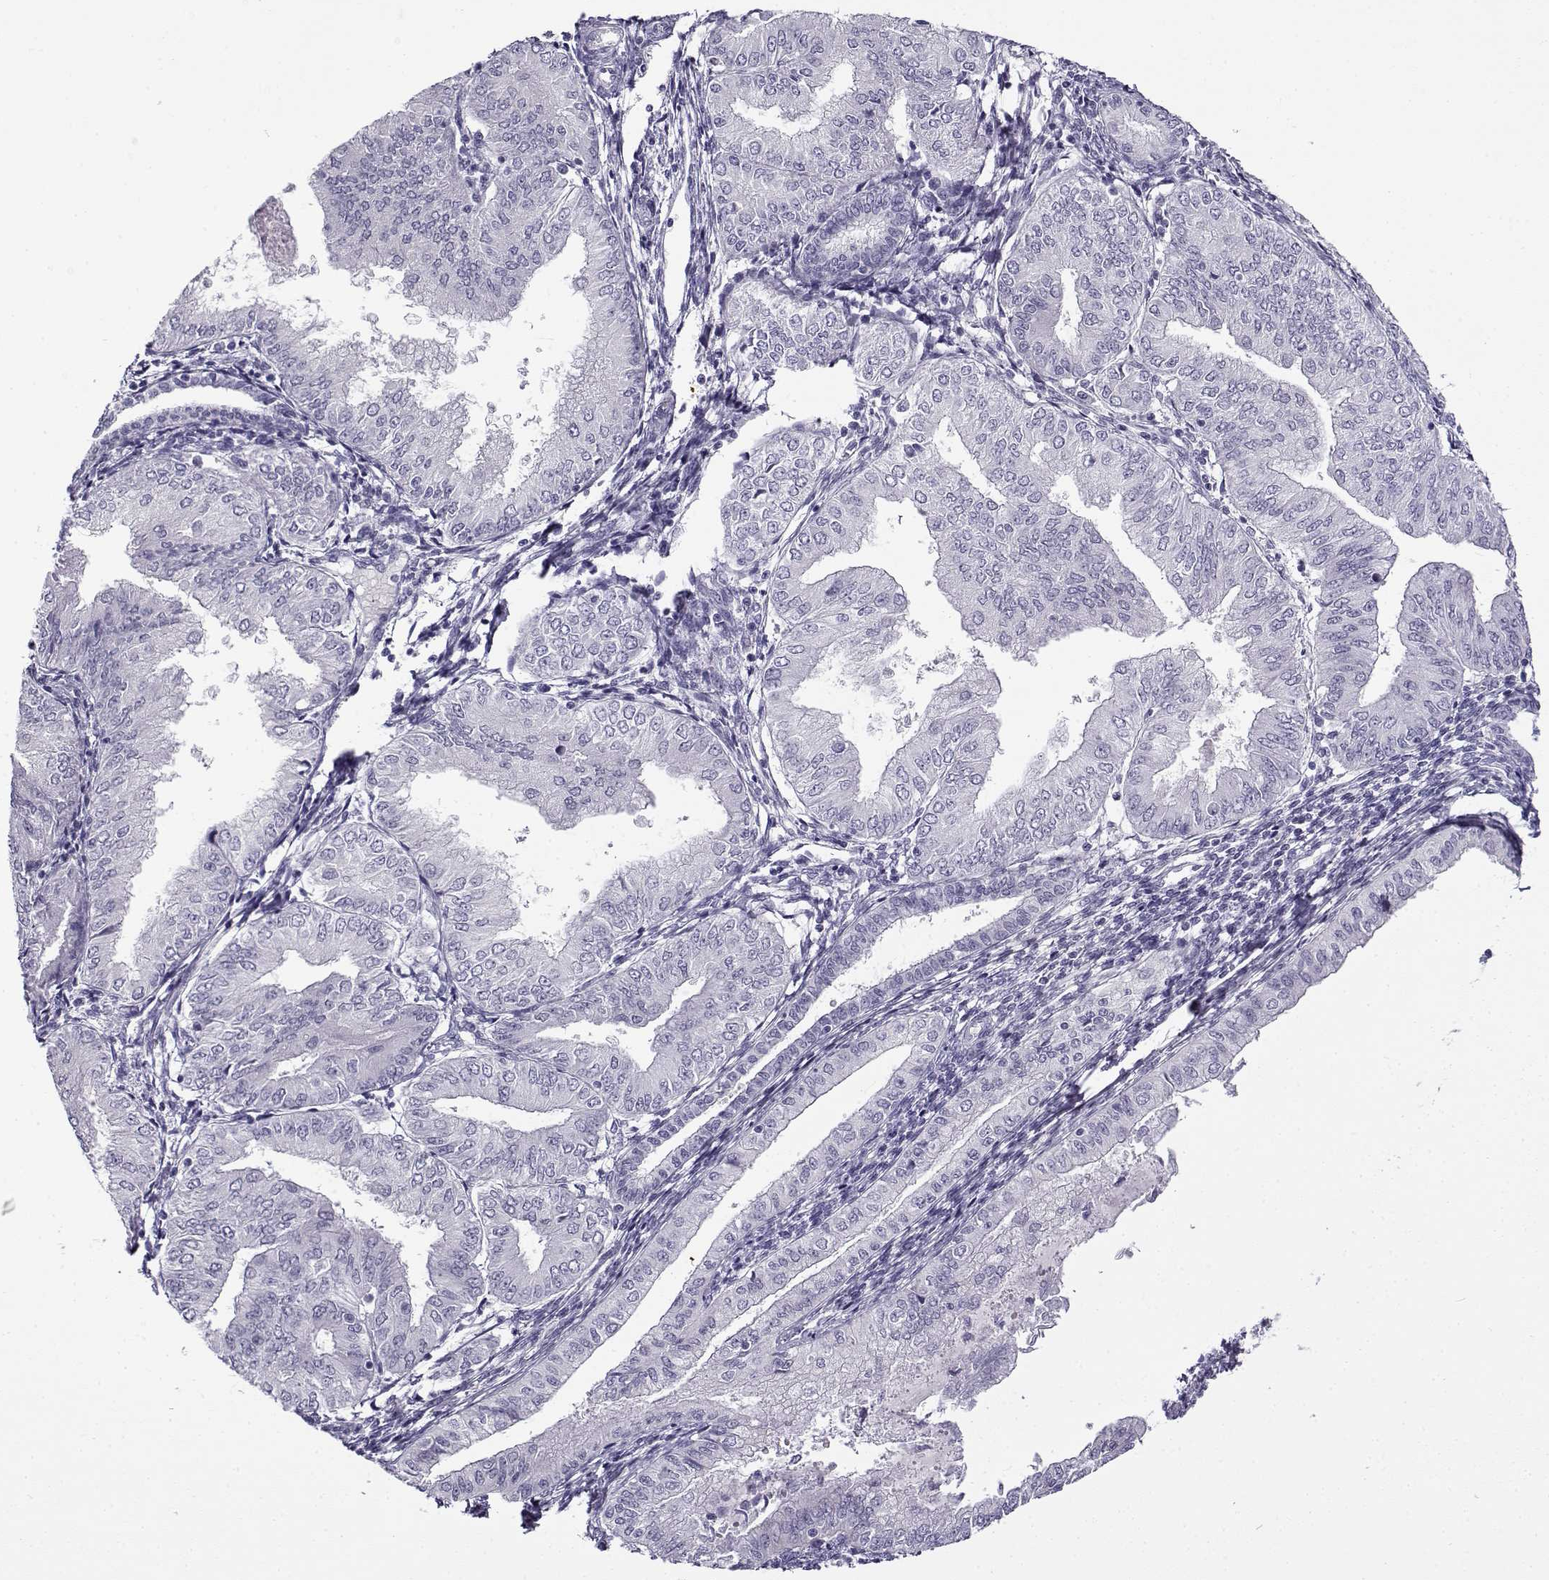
{"staining": {"intensity": "negative", "quantity": "none", "location": "none"}, "tissue": "endometrial cancer", "cell_type": "Tumor cells", "image_type": "cancer", "snomed": [{"axis": "morphology", "description": "Adenocarcinoma, NOS"}, {"axis": "topography", "description": "Endometrium"}], "caption": "Tumor cells are negative for protein expression in human endometrial cancer (adenocarcinoma).", "gene": "GTSF1L", "patient": {"sex": "female", "age": 53}}